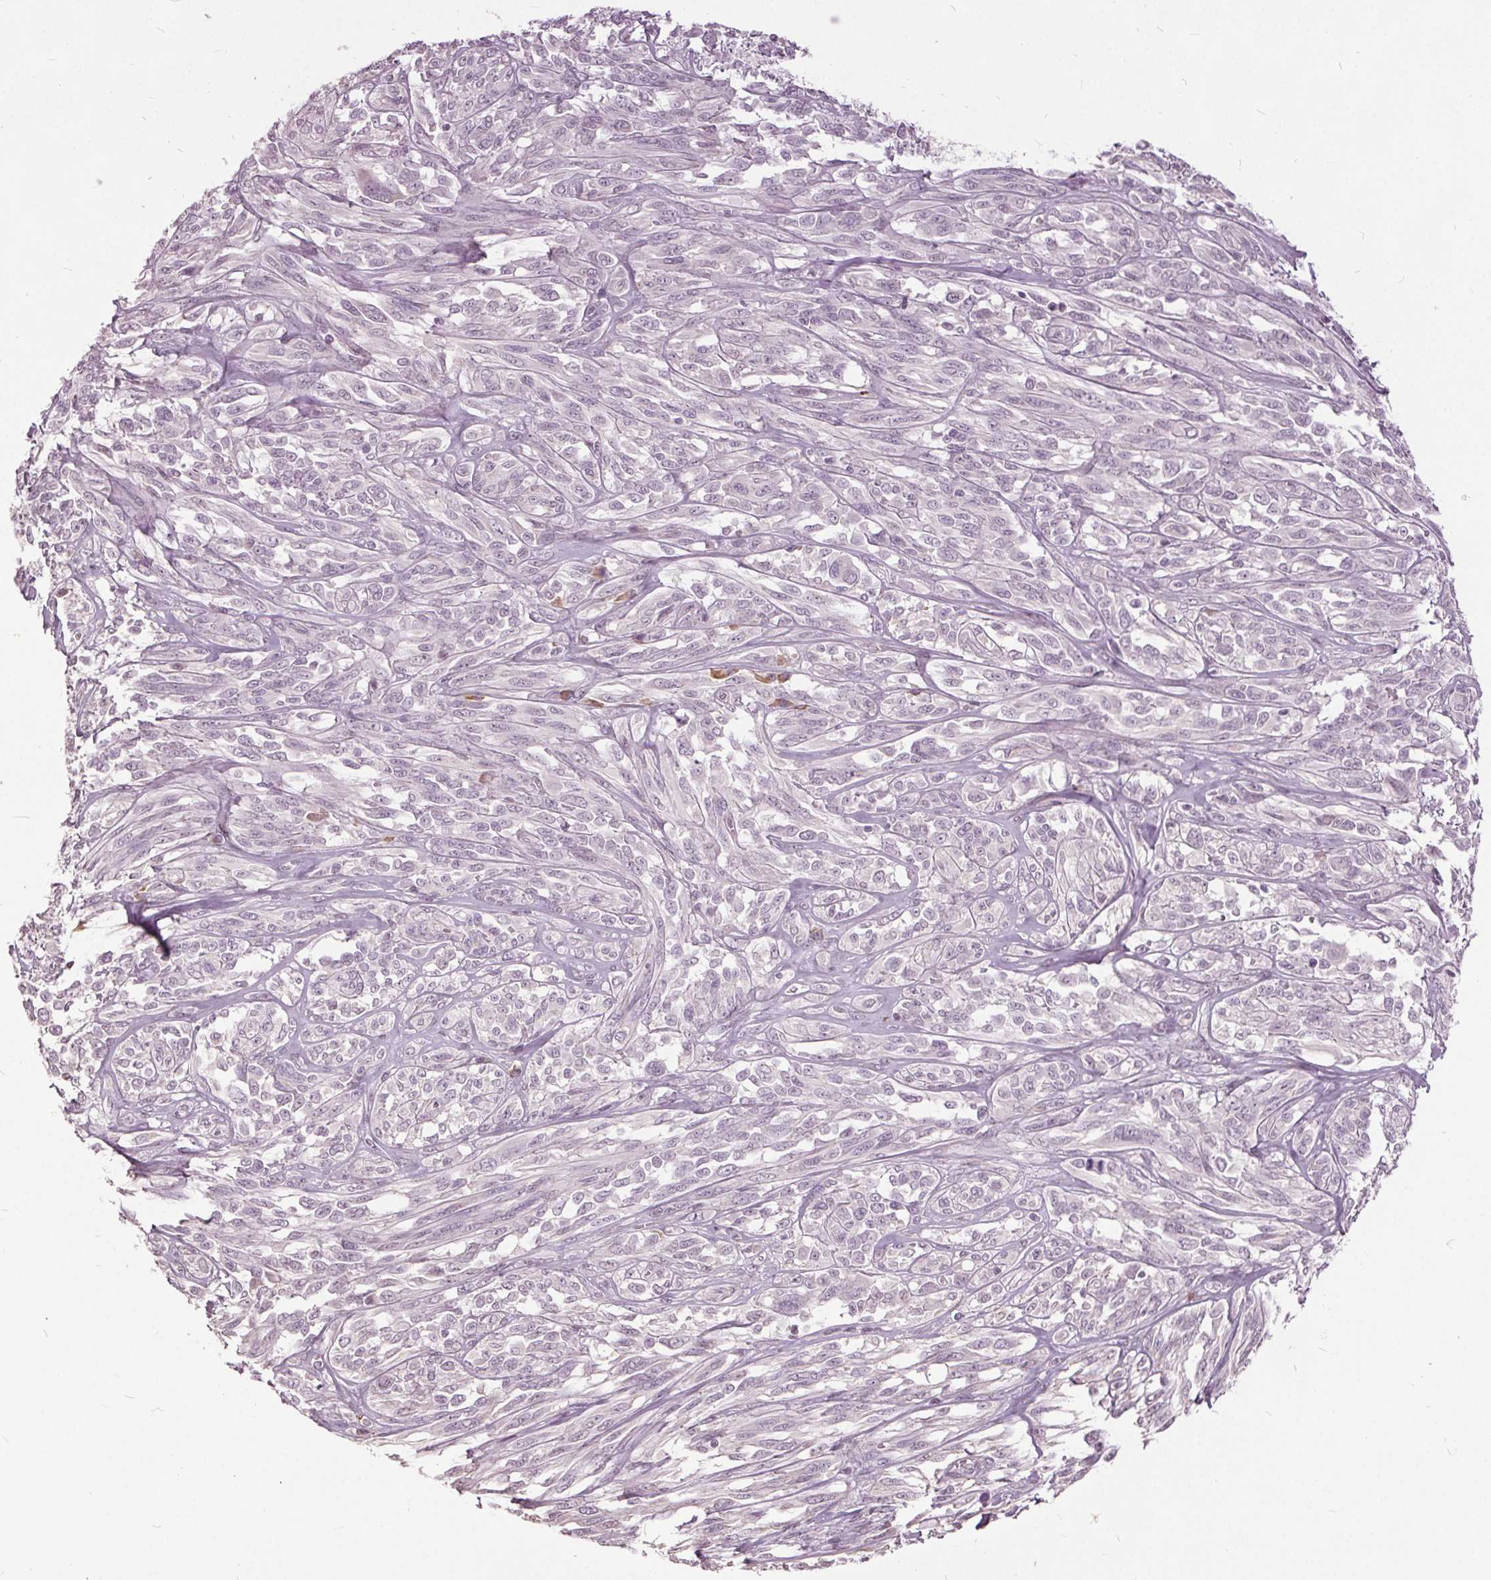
{"staining": {"intensity": "negative", "quantity": "none", "location": "none"}, "tissue": "melanoma", "cell_type": "Tumor cells", "image_type": "cancer", "snomed": [{"axis": "morphology", "description": "Malignant melanoma, NOS"}, {"axis": "topography", "description": "Skin"}], "caption": "There is no significant positivity in tumor cells of melanoma.", "gene": "CXCL16", "patient": {"sex": "female", "age": 91}}